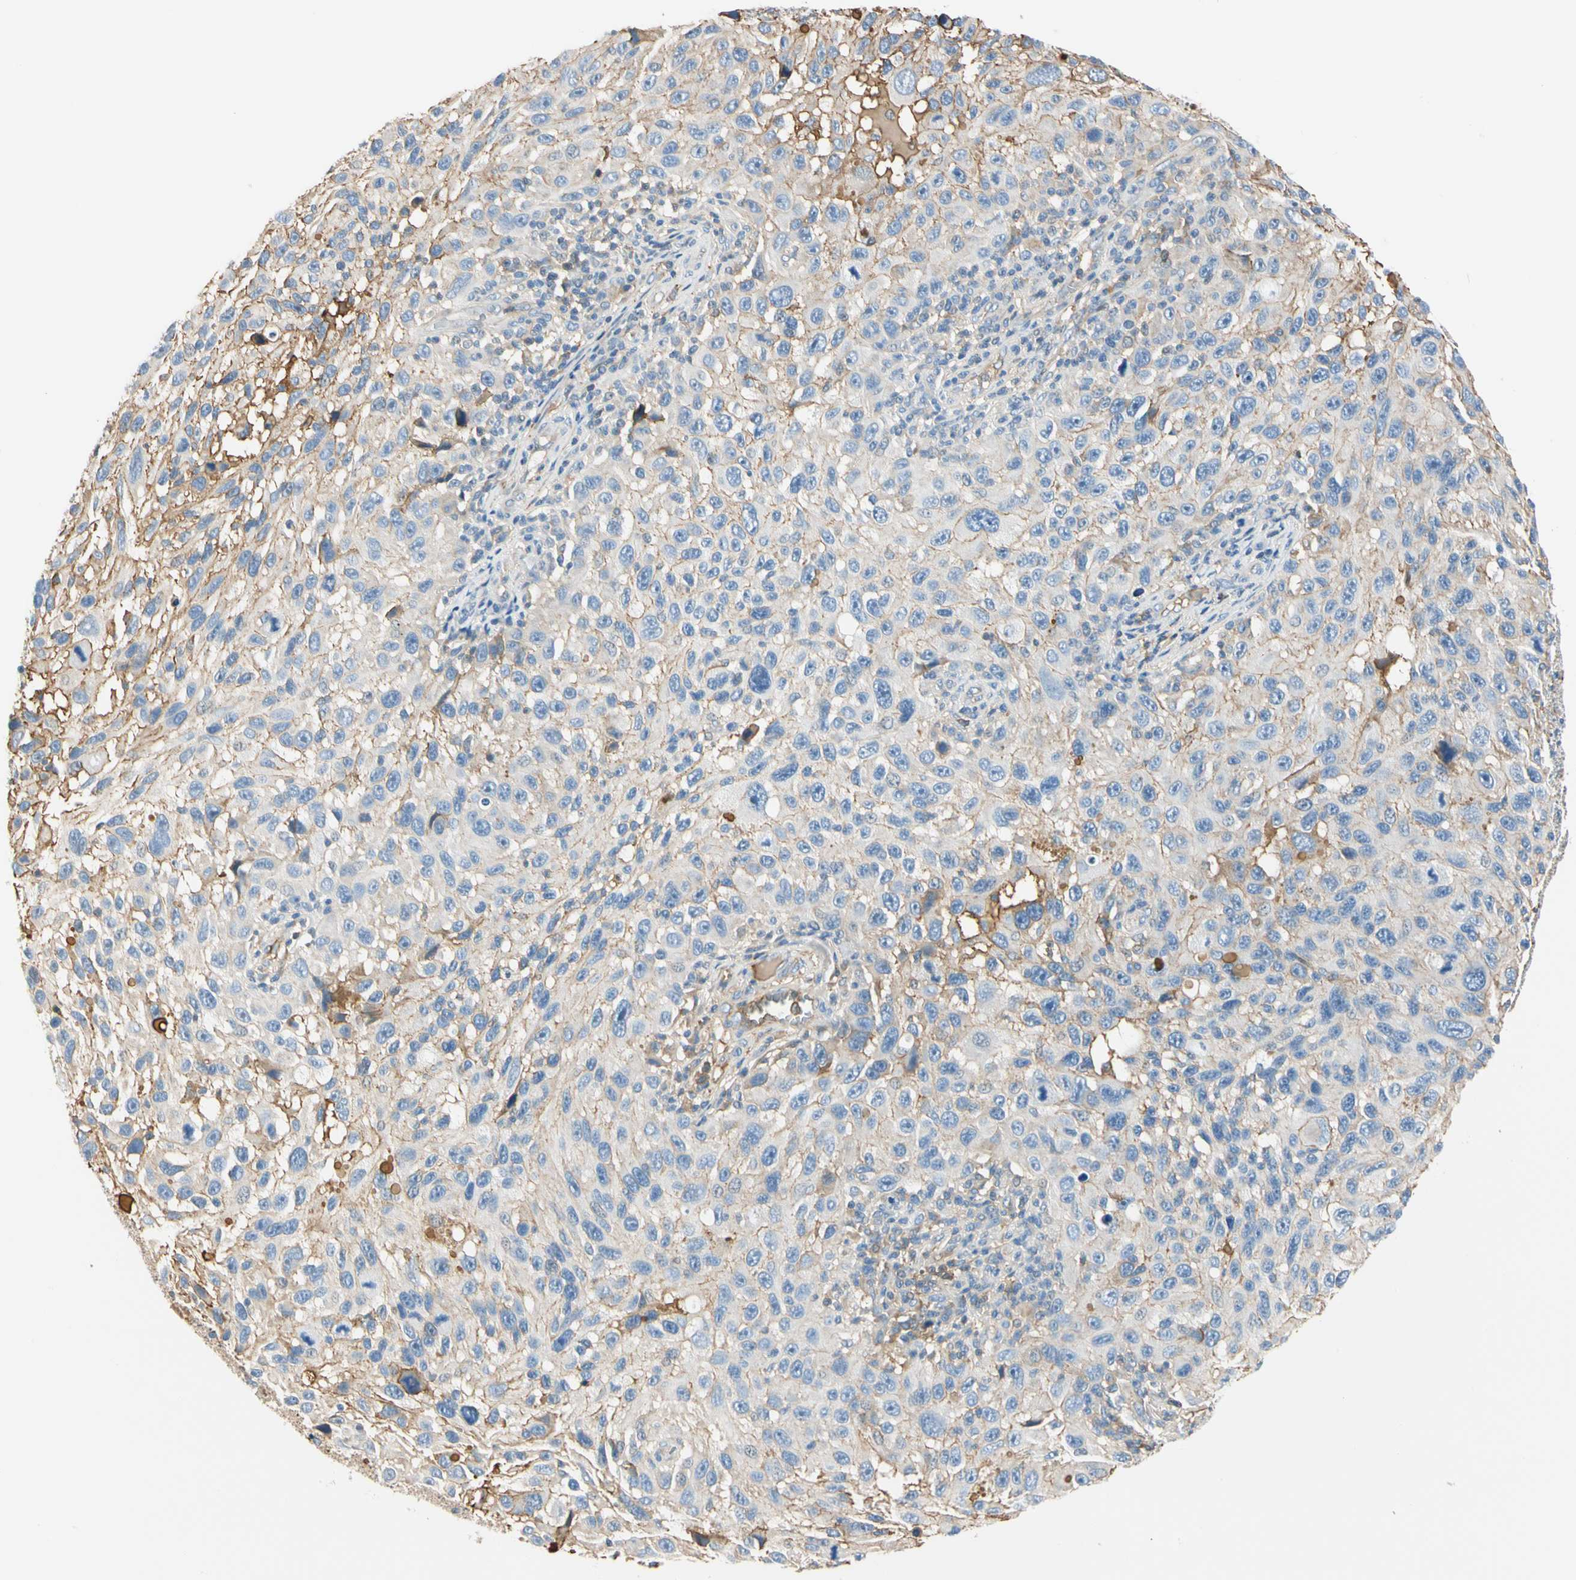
{"staining": {"intensity": "weak", "quantity": ">75%", "location": "cytoplasmic/membranous"}, "tissue": "melanoma", "cell_type": "Tumor cells", "image_type": "cancer", "snomed": [{"axis": "morphology", "description": "Malignant melanoma, NOS"}, {"axis": "topography", "description": "Skin"}], "caption": "Tumor cells display low levels of weak cytoplasmic/membranous positivity in about >75% of cells in human melanoma.", "gene": "LAMB3", "patient": {"sex": "male", "age": 53}}